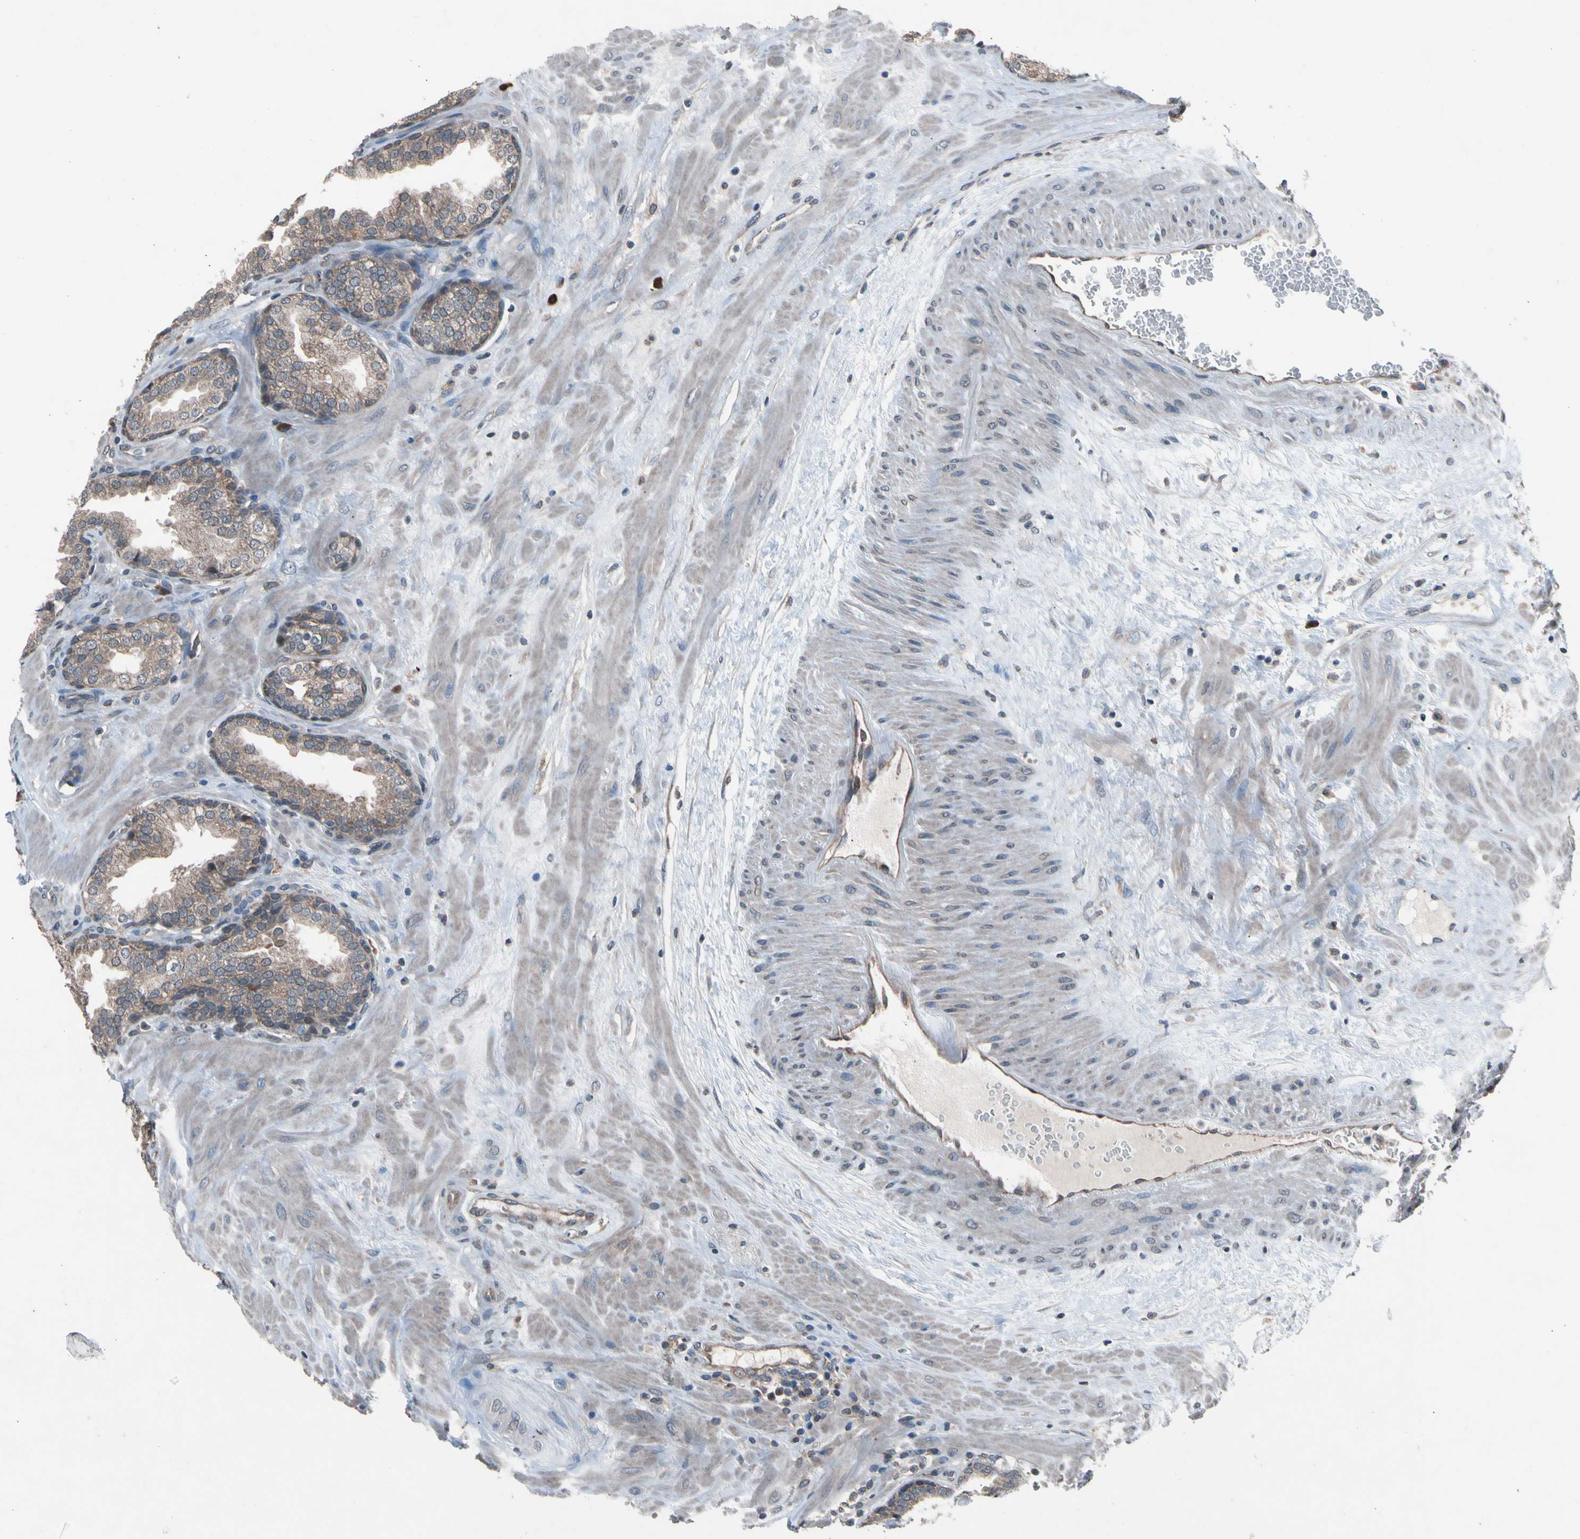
{"staining": {"intensity": "weak", "quantity": ">75%", "location": "cytoplasmic/membranous"}, "tissue": "prostate", "cell_type": "Glandular cells", "image_type": "normal", "snomed": [{"axis": "morphology", "description": "Normal tissue, NOS"}, {"axis": "topography", "description": "Prostate"}], "caption": "Immunohistochemistry (DAB (3,3'-diaminobenzidine)) staining of unremarkable prostate exhibits weak cytoplasmic/membranous protein staining in about >75% of glandular cells. (DAB IHC, brown staining for protein, blue staining for nuclei).", "gene": "PRDX4", "patient": {"sex": "male", "age": 51}}